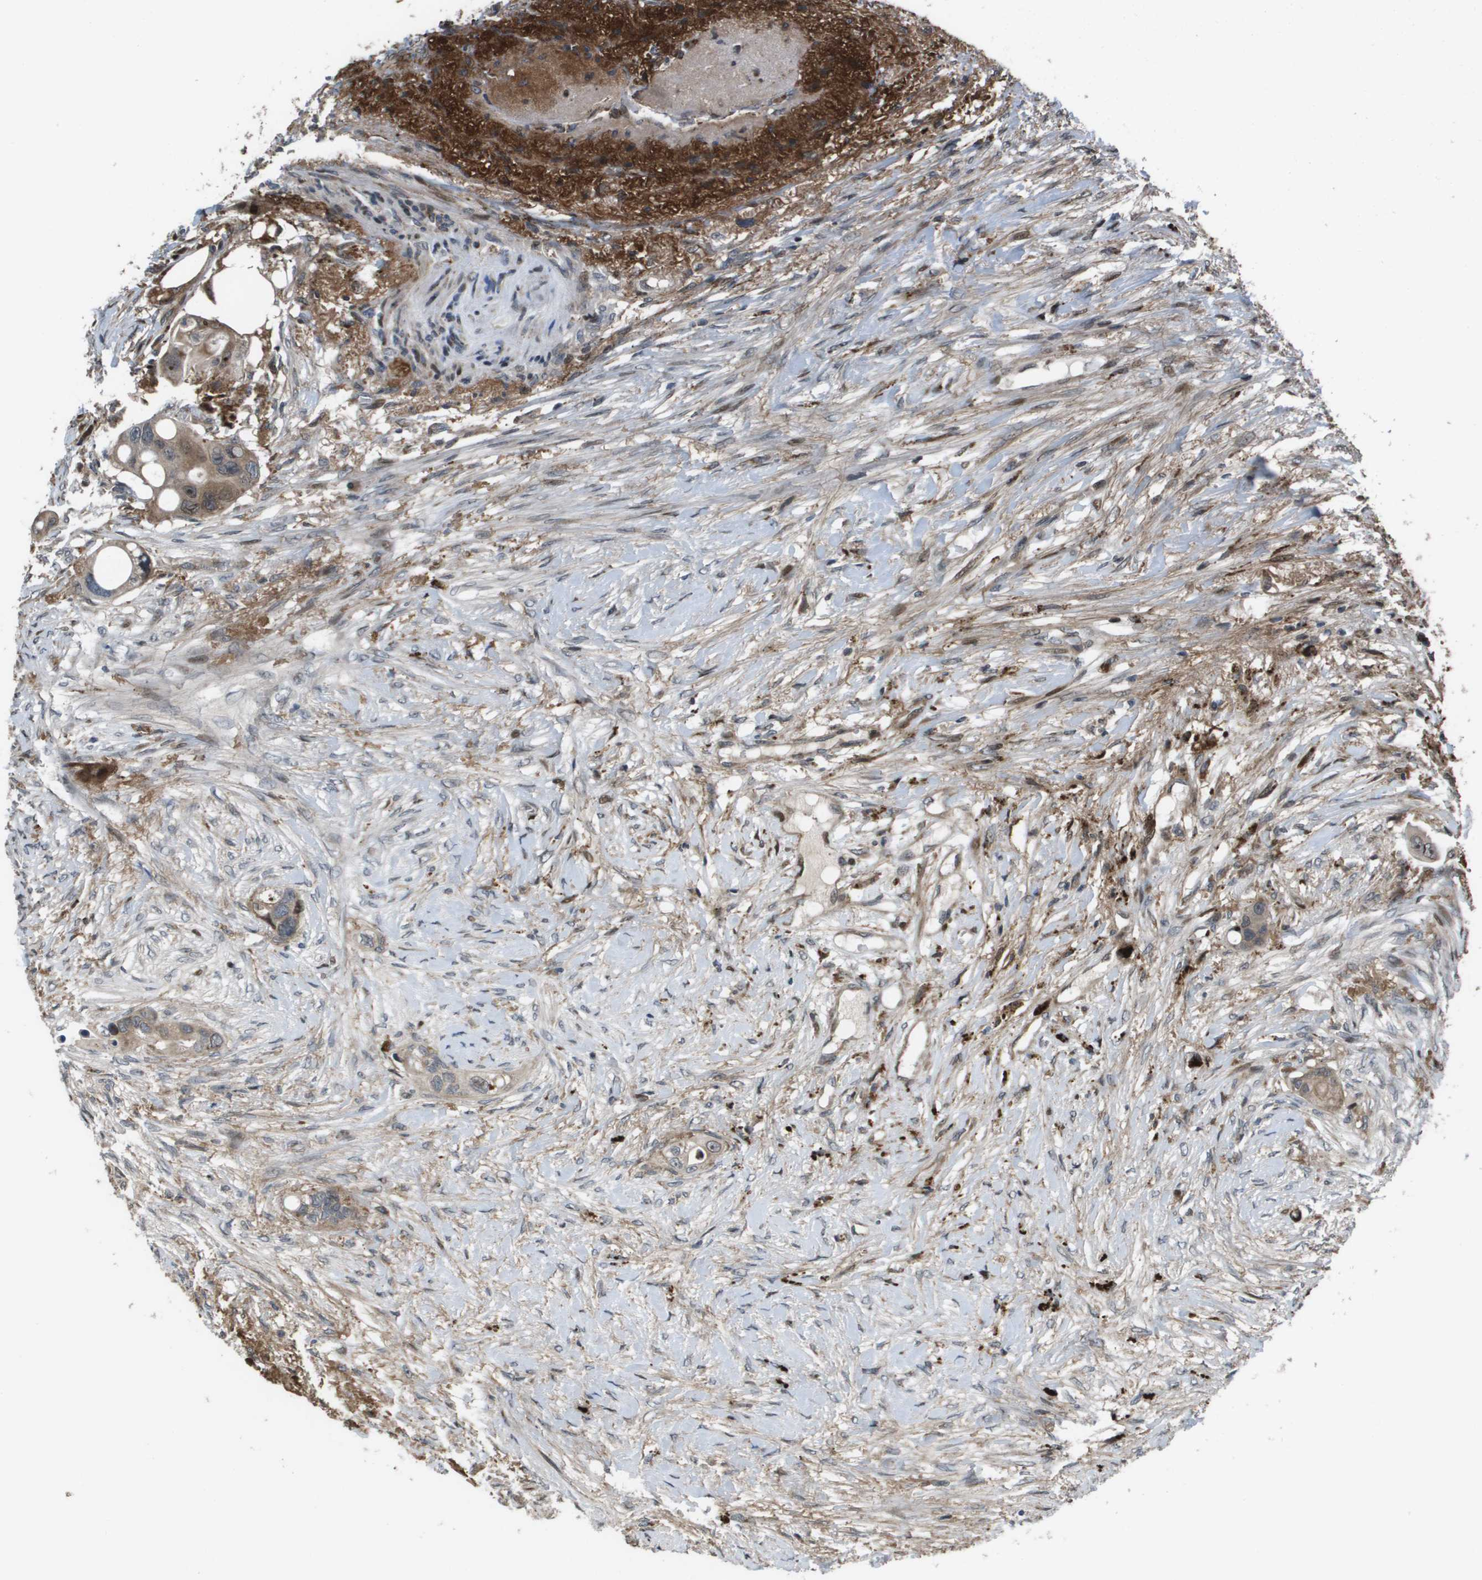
{"staining": {"intensity": "moderate", "quantity": ">75%", "location": "cytoplasmic/membranous"}, "tissue": "colorectal cancer", "cell_type": "Tumor cells", "image_type": "cancer", "snomed": [{"axis": "morphology", "description": "Adenocarcinoma, NOS"}, {"axis": "topography", "description": "Colon"}], "caption": "Colorectal adenocarcinoma tissue reveals moderate cytoplasmic/membranous staining in about >75% of tumor cells, visualized by immunohistochemistry. Immunohistochemistry (ihc) stains the protein of interest in brown and the nuclei are stained blue.", "gene": "AXIN2", "patient": {"sex": "female", "age": 57}}